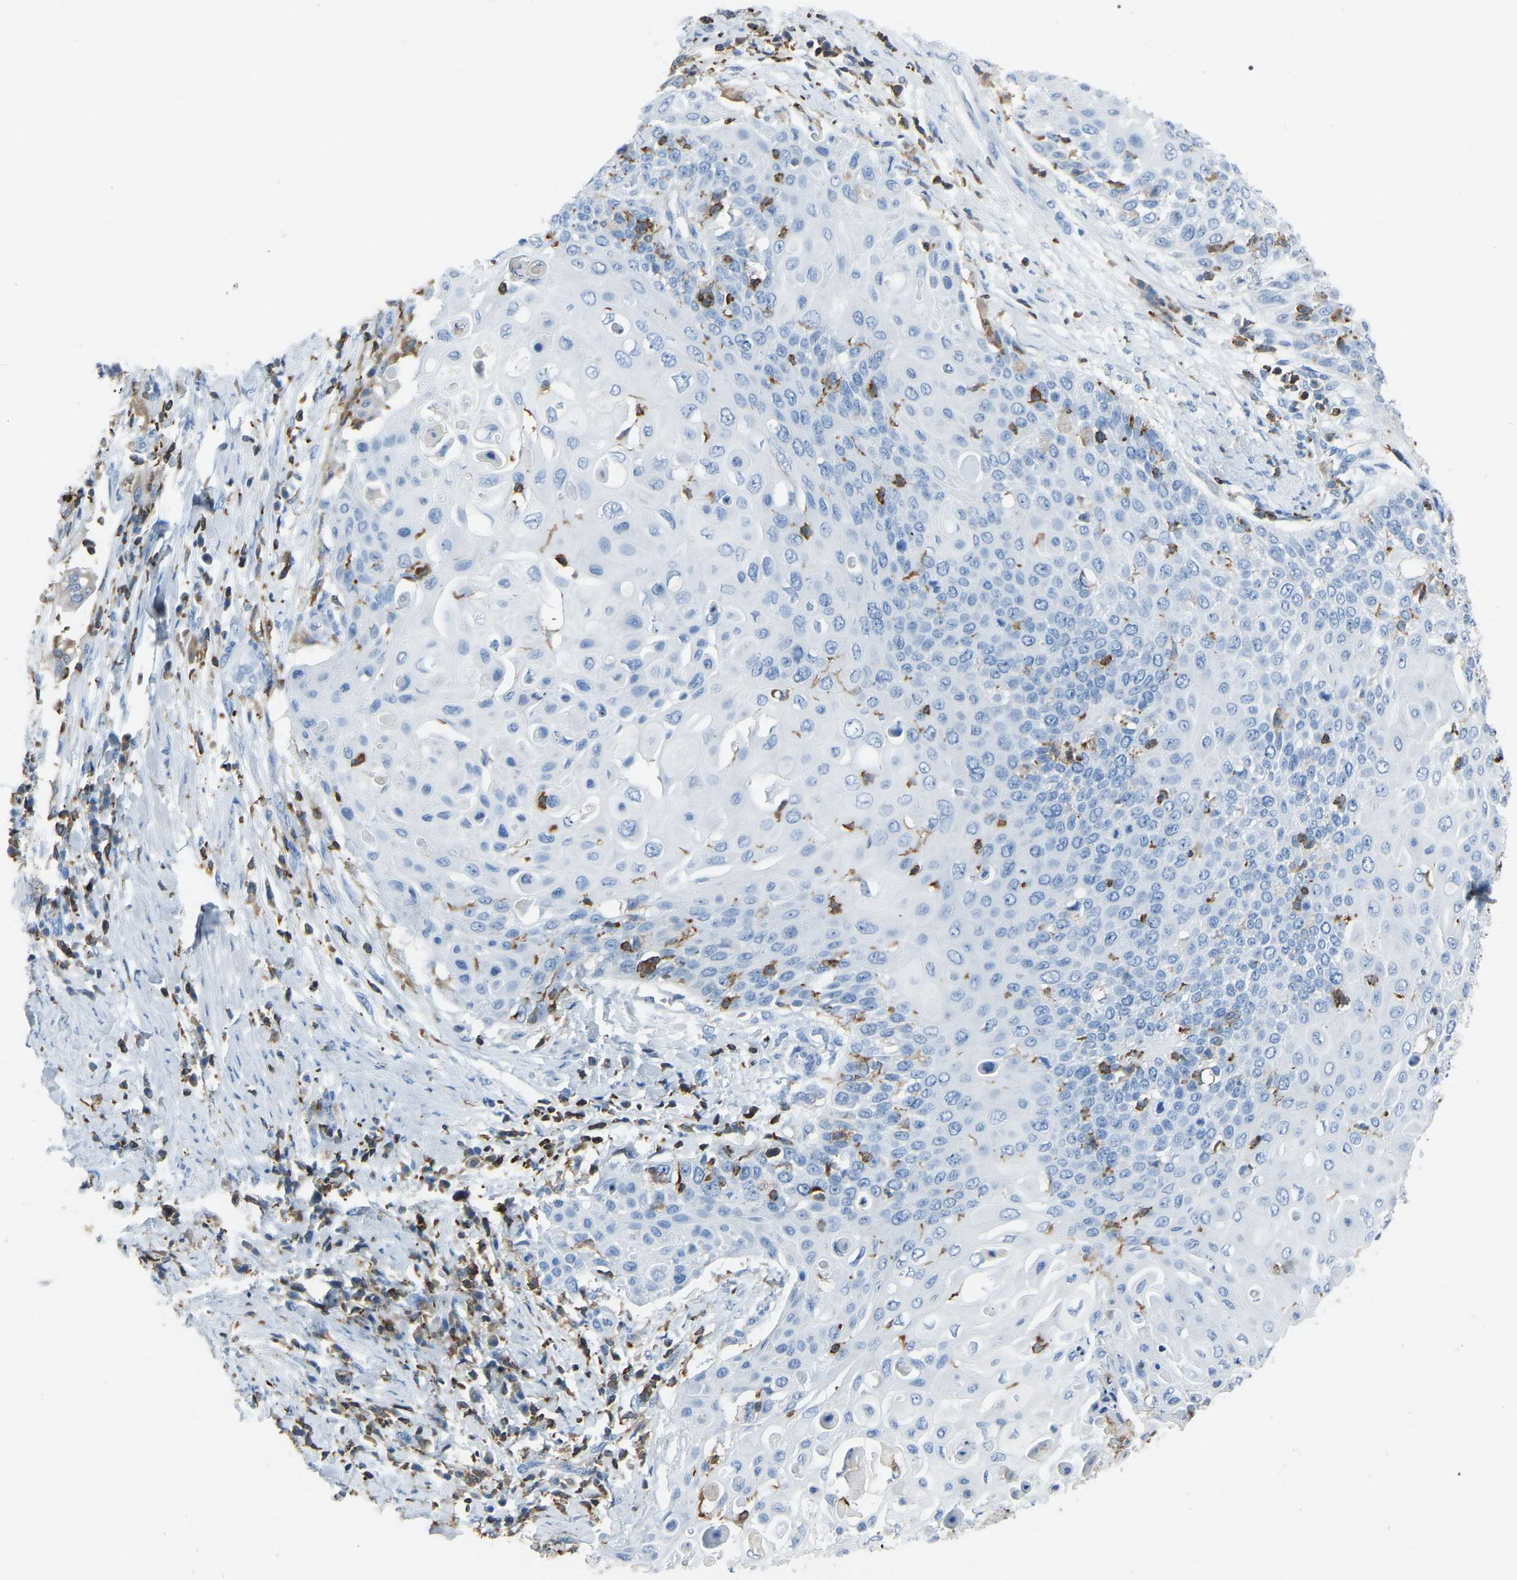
{"staining": {"intensity": "negative", "quantity": "none", "location": "none"}, "tissue": "cervical cancer", "cell_type": "Tumor cells", "image_type": "cancer", "snomed": [{"axis": "morphology", "description": "Squamous cell carcinoma, NOS"}, {"axis": "topography", "description": "Cervix"}], "caption": "Protein analysis of squamous cell carcinoma (cervical) exhibits no significant expression in tumor cells.", "gene": "ARHGAP45", "patient": {"sex": "female", "age": 39}}